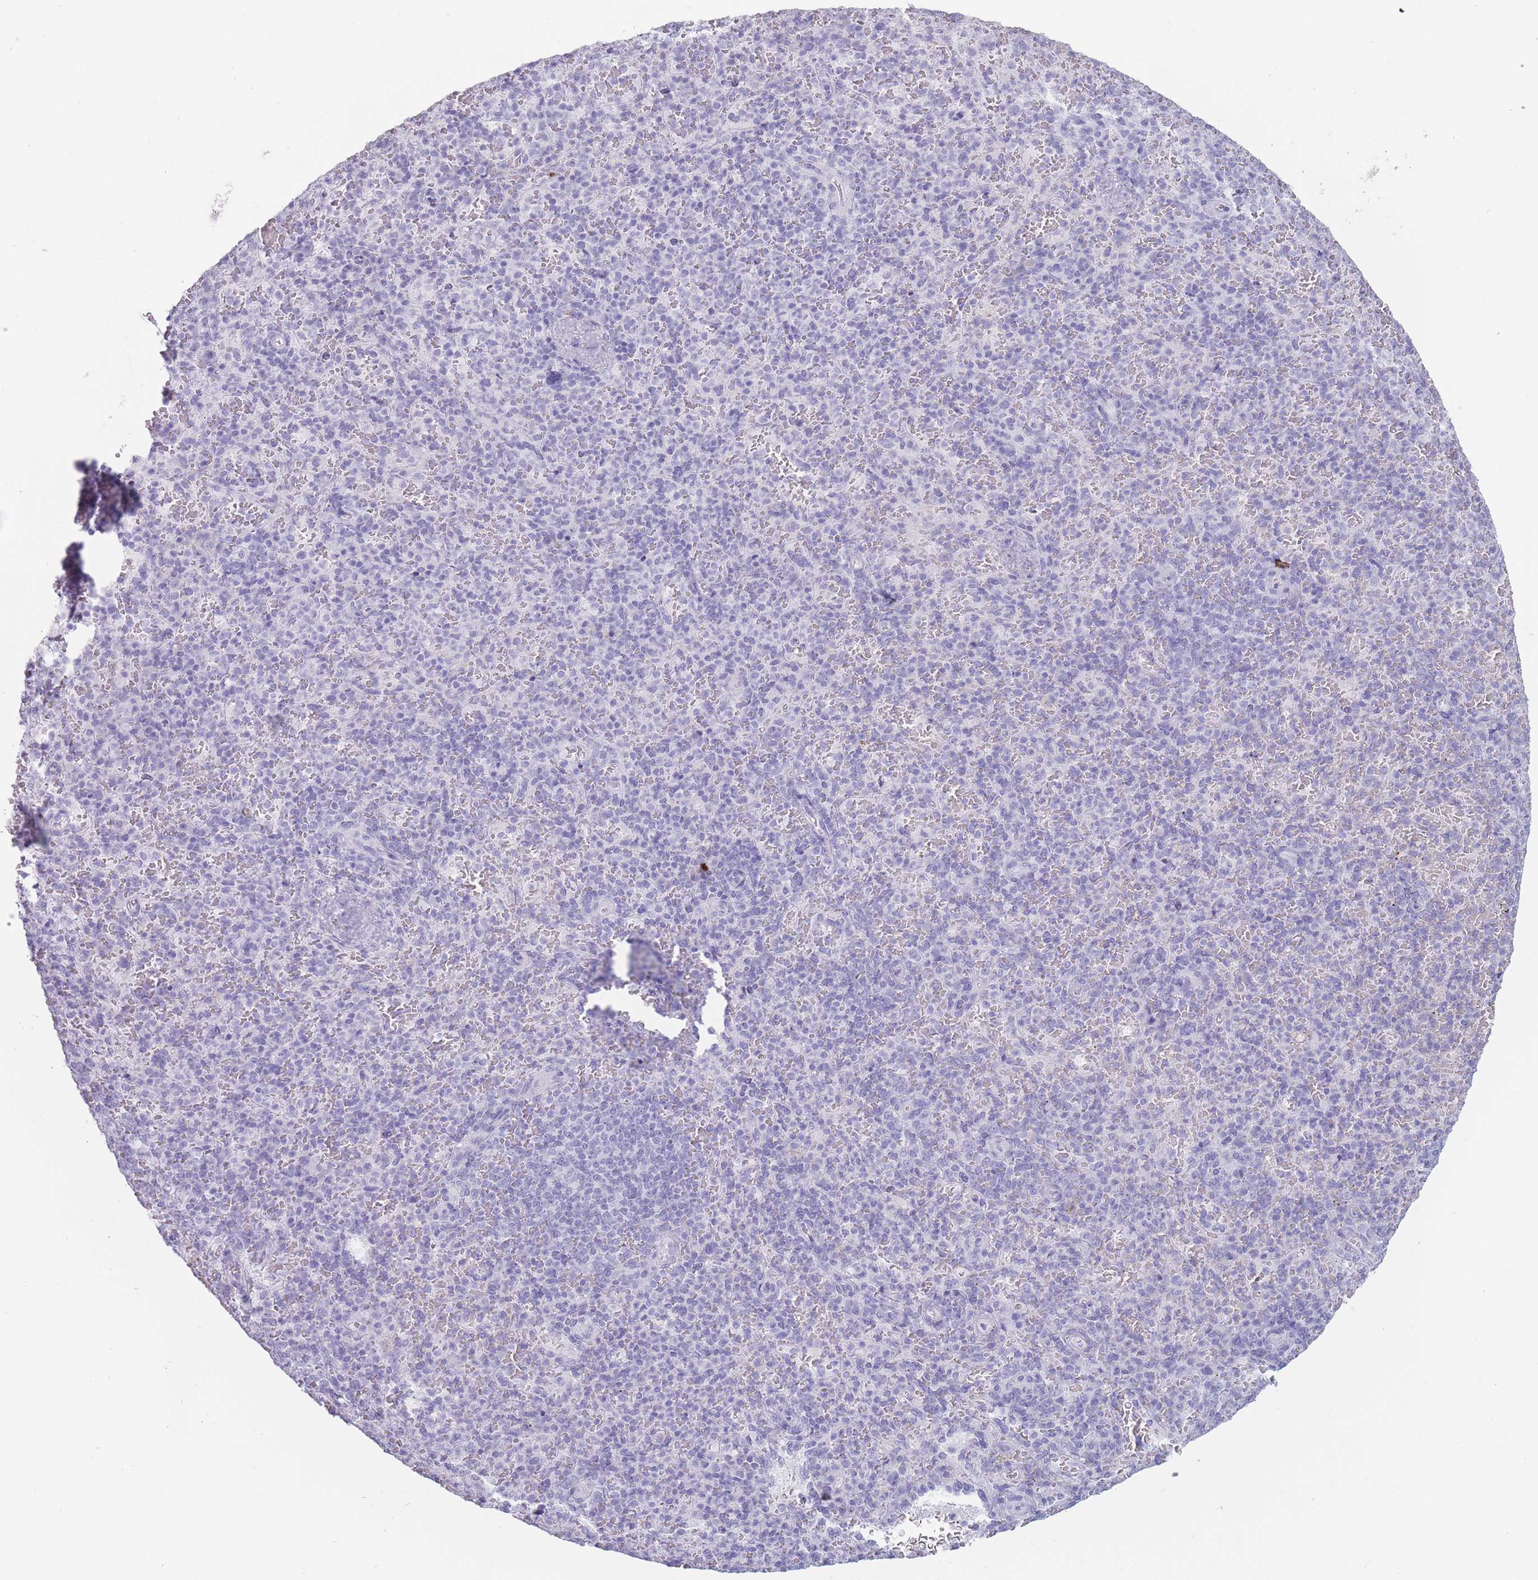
{"staining": {"intensity": "negative", "quantity": "none", "location": "none"}, "tissue": "spleen", "cell_type": "Cells in red pulp", "image_type": "normal", "snomed": [{"axis": "morphology", "description": "Normal tissue, NOS"}, {"axis": "topography", "description": "Spleen"}], "caption": "DAB (3,3'-diaminobenzidine) immunohistochemical staining of benign spleen shows no significant expression in cells in red pulp.", "gene": "PNMA3", "patient": {"sex": "female", "age": 74}}